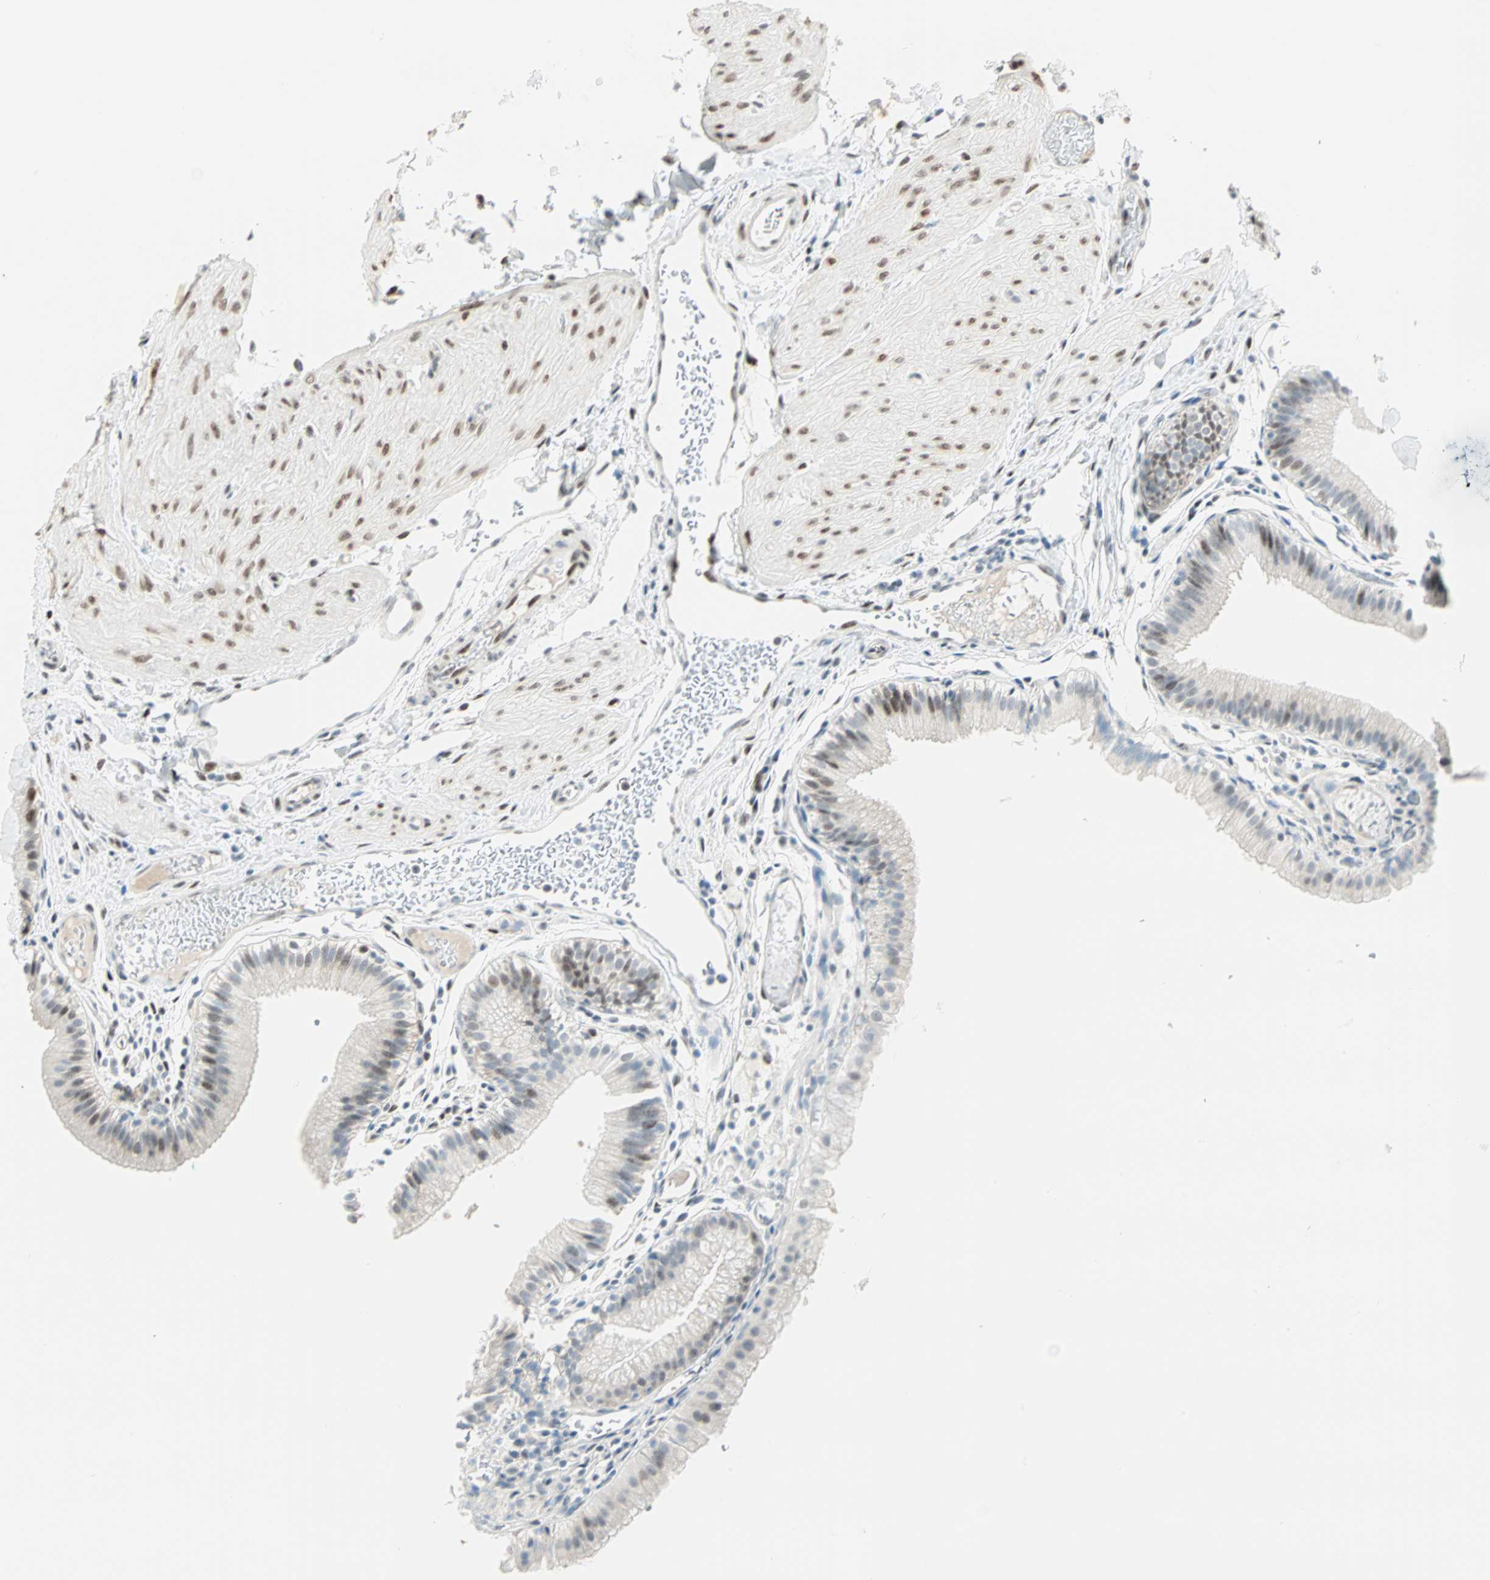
{"staining": {"intensity": "weak", "quantity": "<25%", "location": "nuclear"}, "tissue": "gallbladder", "cell_type": "Glandular cells", "image_type": "normal", "snomed": [{"axis": "morphology", "description": "Normal tissue, NOS"}, {"axis": "topography", "description": "Gallbladder"}], "caption": "The image displays no staining of glandular cells in unremarkable gallbladder. (DAB IHC, high magnification).", "gene": "PKNOX1", "patient": {"sex": "female", "age": 26}}